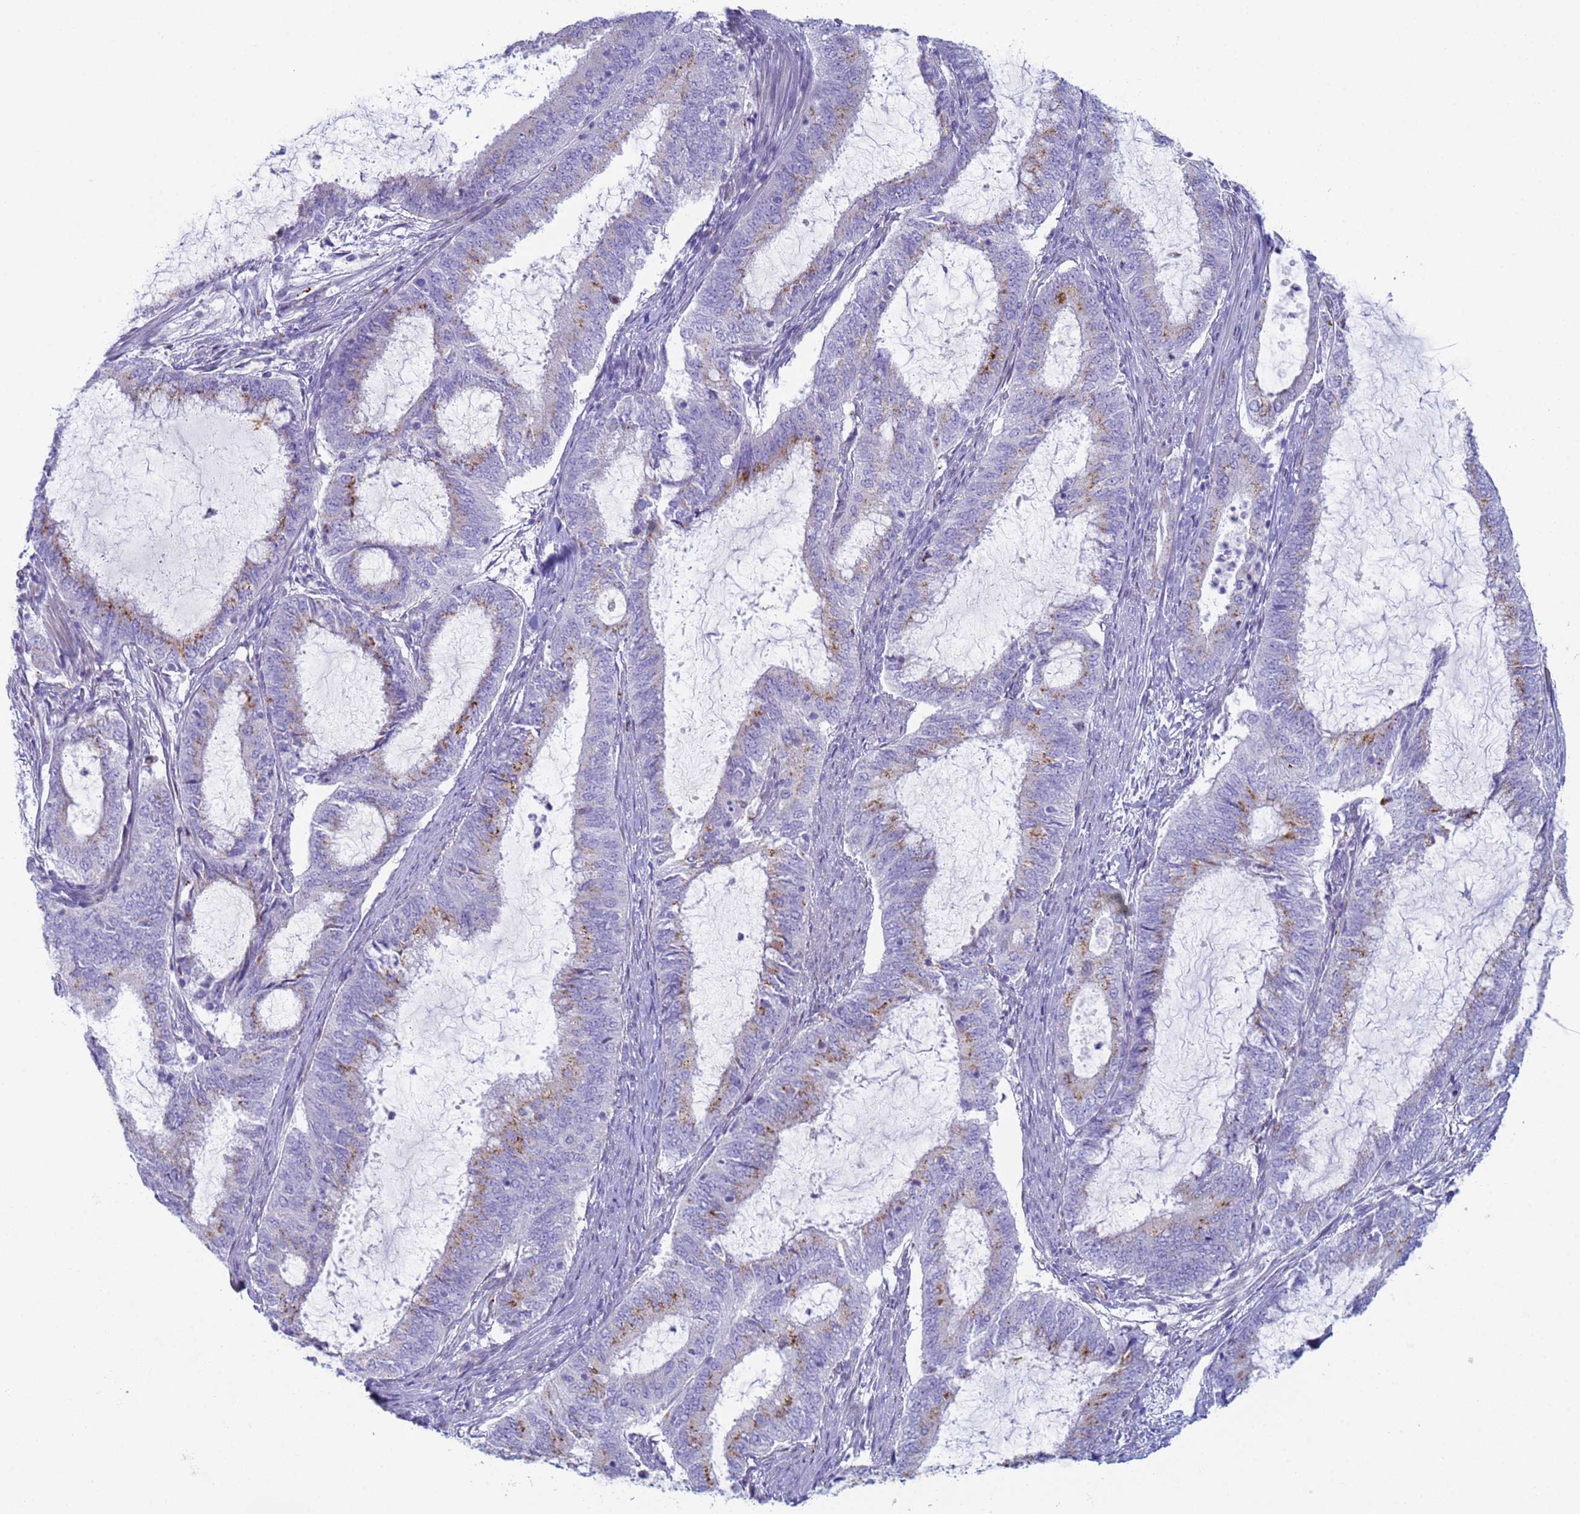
{"staining": {"intensity": "moderate", "quantity": "25%-75%", "location": "cytoplasmic/membranous"}, "tissue": "endometrial cancer", "cell_type": "Tumor cells", "image_type": "cancer", "snomed": [{"axis": "morphology", "description": "Adenocarcinoma, NOS"}, {"axis": "topography", "description": "Endometrium"}], "caption": "Endometrial cancer (adenocarcinoma) was stained to show a protein in brown. There is medium levels of moderate cytoplasmic/membranous expression in approximately 25%-75% of tumor cells. Nuclei are stained in blue.", "gene": "CR1", "patient": {"sex": "female", "age": 51}}